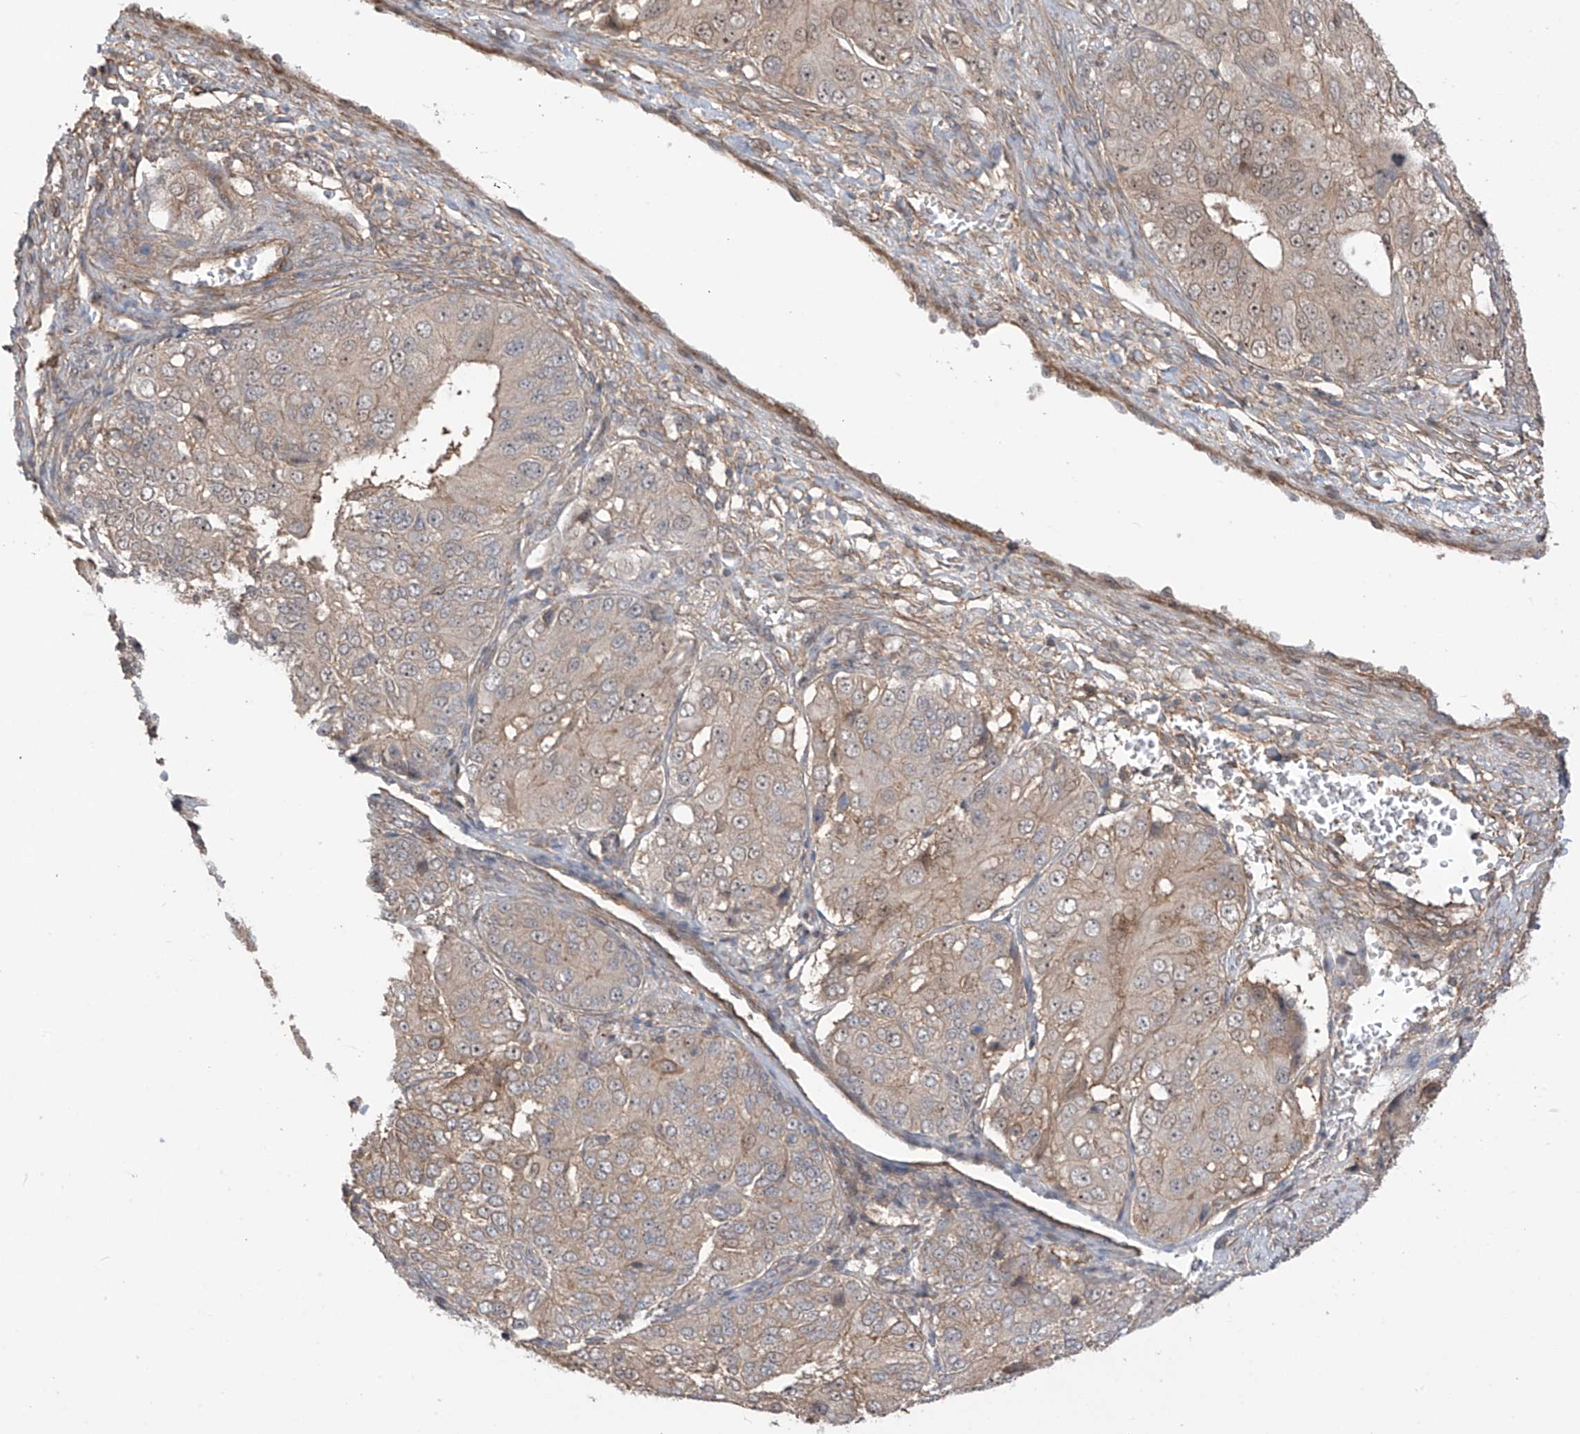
{"staining": {"intensity": "weak", "quantity": "<25%", "location": "cytoplasmic/membranous,nuclear"}, "tissue": "ovarian cancer", "cell_type": "Tumor cells", "image_type": "cancer", "snomed": [{"axis": "morphology", "description": "Carcinoma, endometroid"}, {"axis": "topography", "description": "Ovary"}], "caption": "Immunohistochemistry micrograph of neoplastic tissue: ovarian cancer stained with DAB (3,3'-diaminobenzidine) shows no significant protein staining in tumor cells.", "gene": "LRRC74A", "patient": {"sex": "female", "age": 51}}